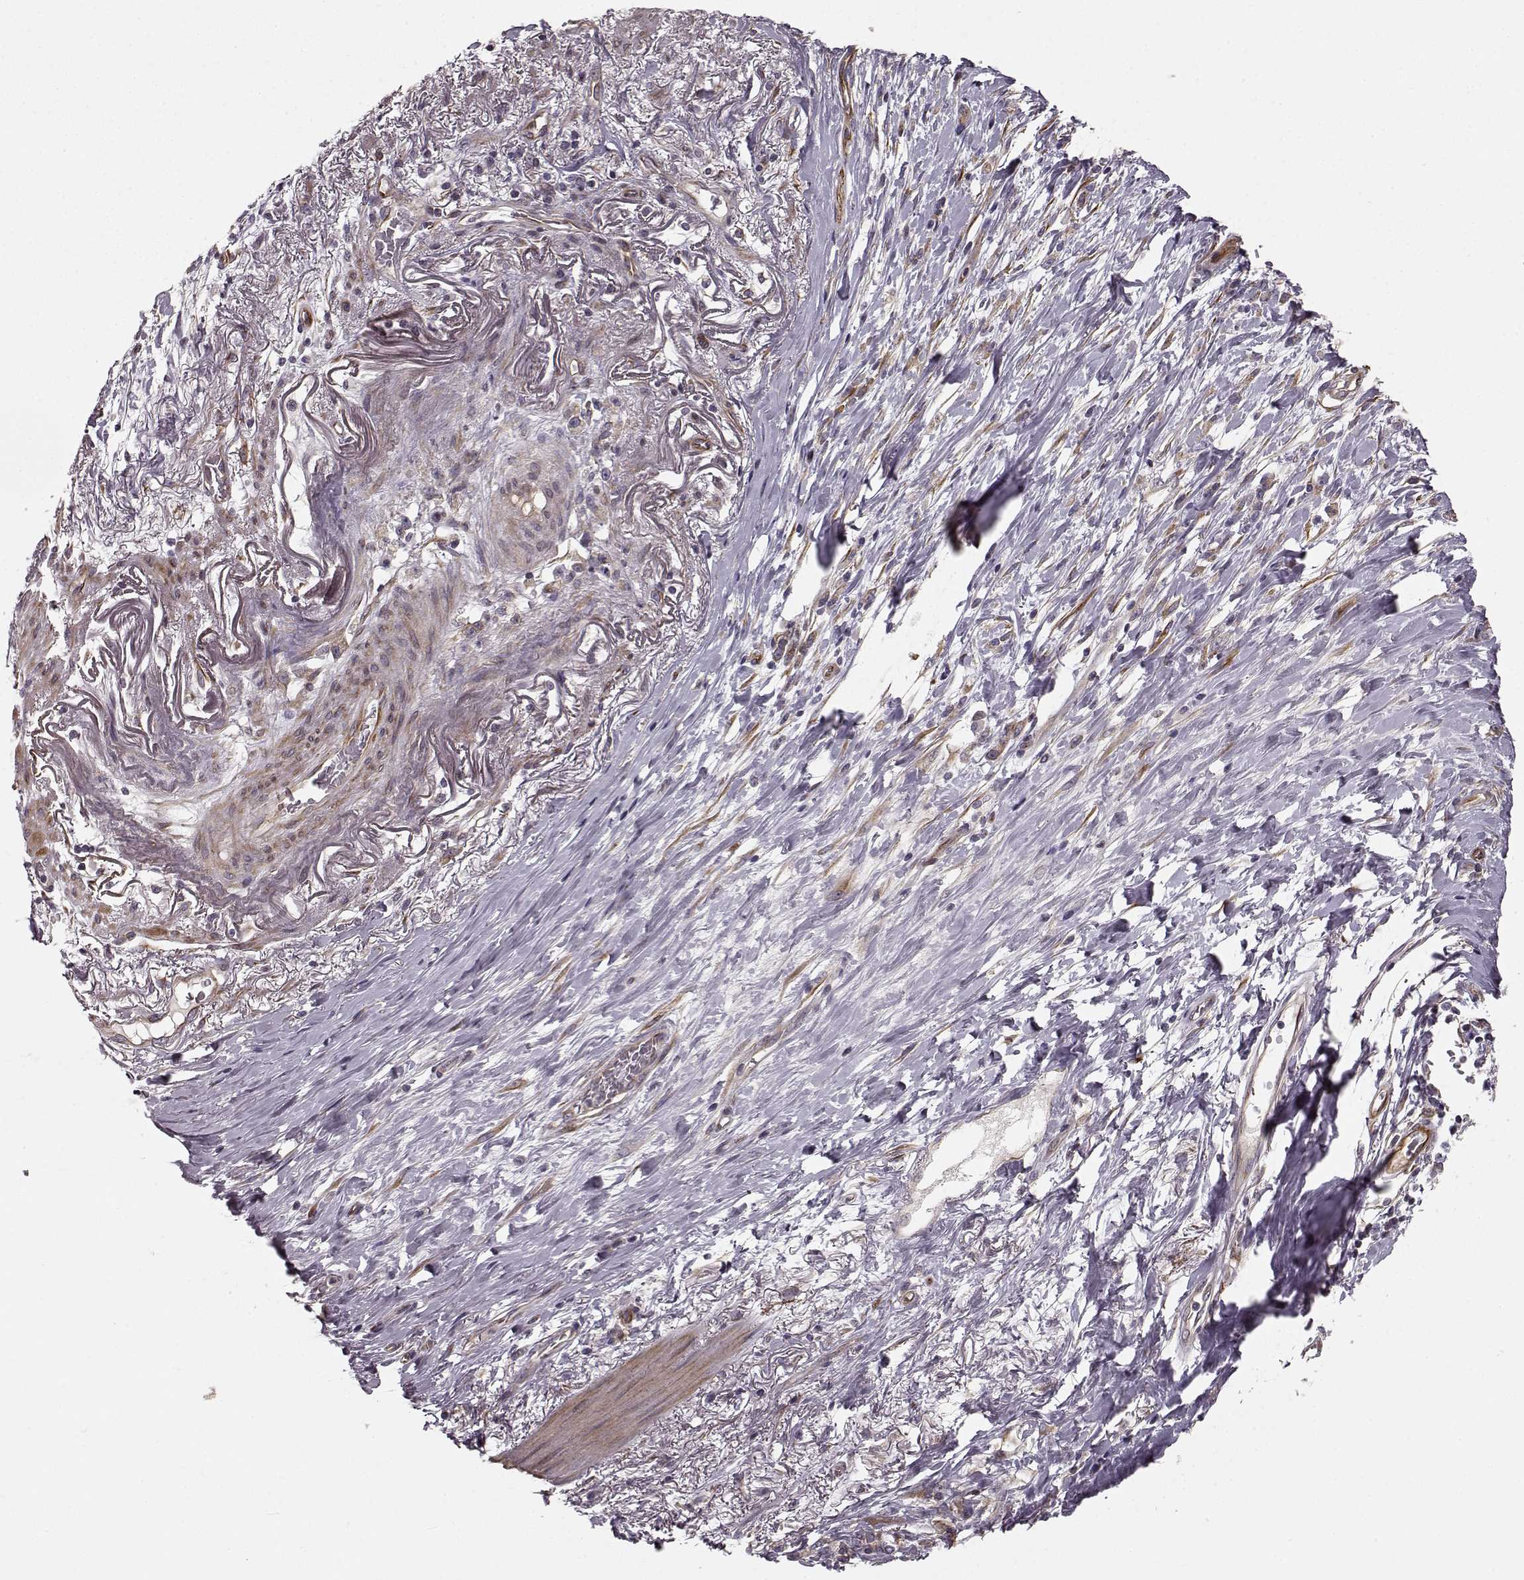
{"staining": {"intensity": "weak", "quantity": "<25%", "location": "cytoplasmic/membranous"}, "tissue": "stomach cancer", "cell_type": "Tumor cells", "image_type": "cancer", "snomed": [{"axis": "morphology", "description": "Adenocarcinoma, NOS"}, {"axis": "topography", "description": "Stomach"}], "caption": "This is an immunohistochemistry photomicrograph of stomach cancer. There is no staining in tumor cells.", "gene": "MTR", "patient": {"sex": "female", "age": 84}}